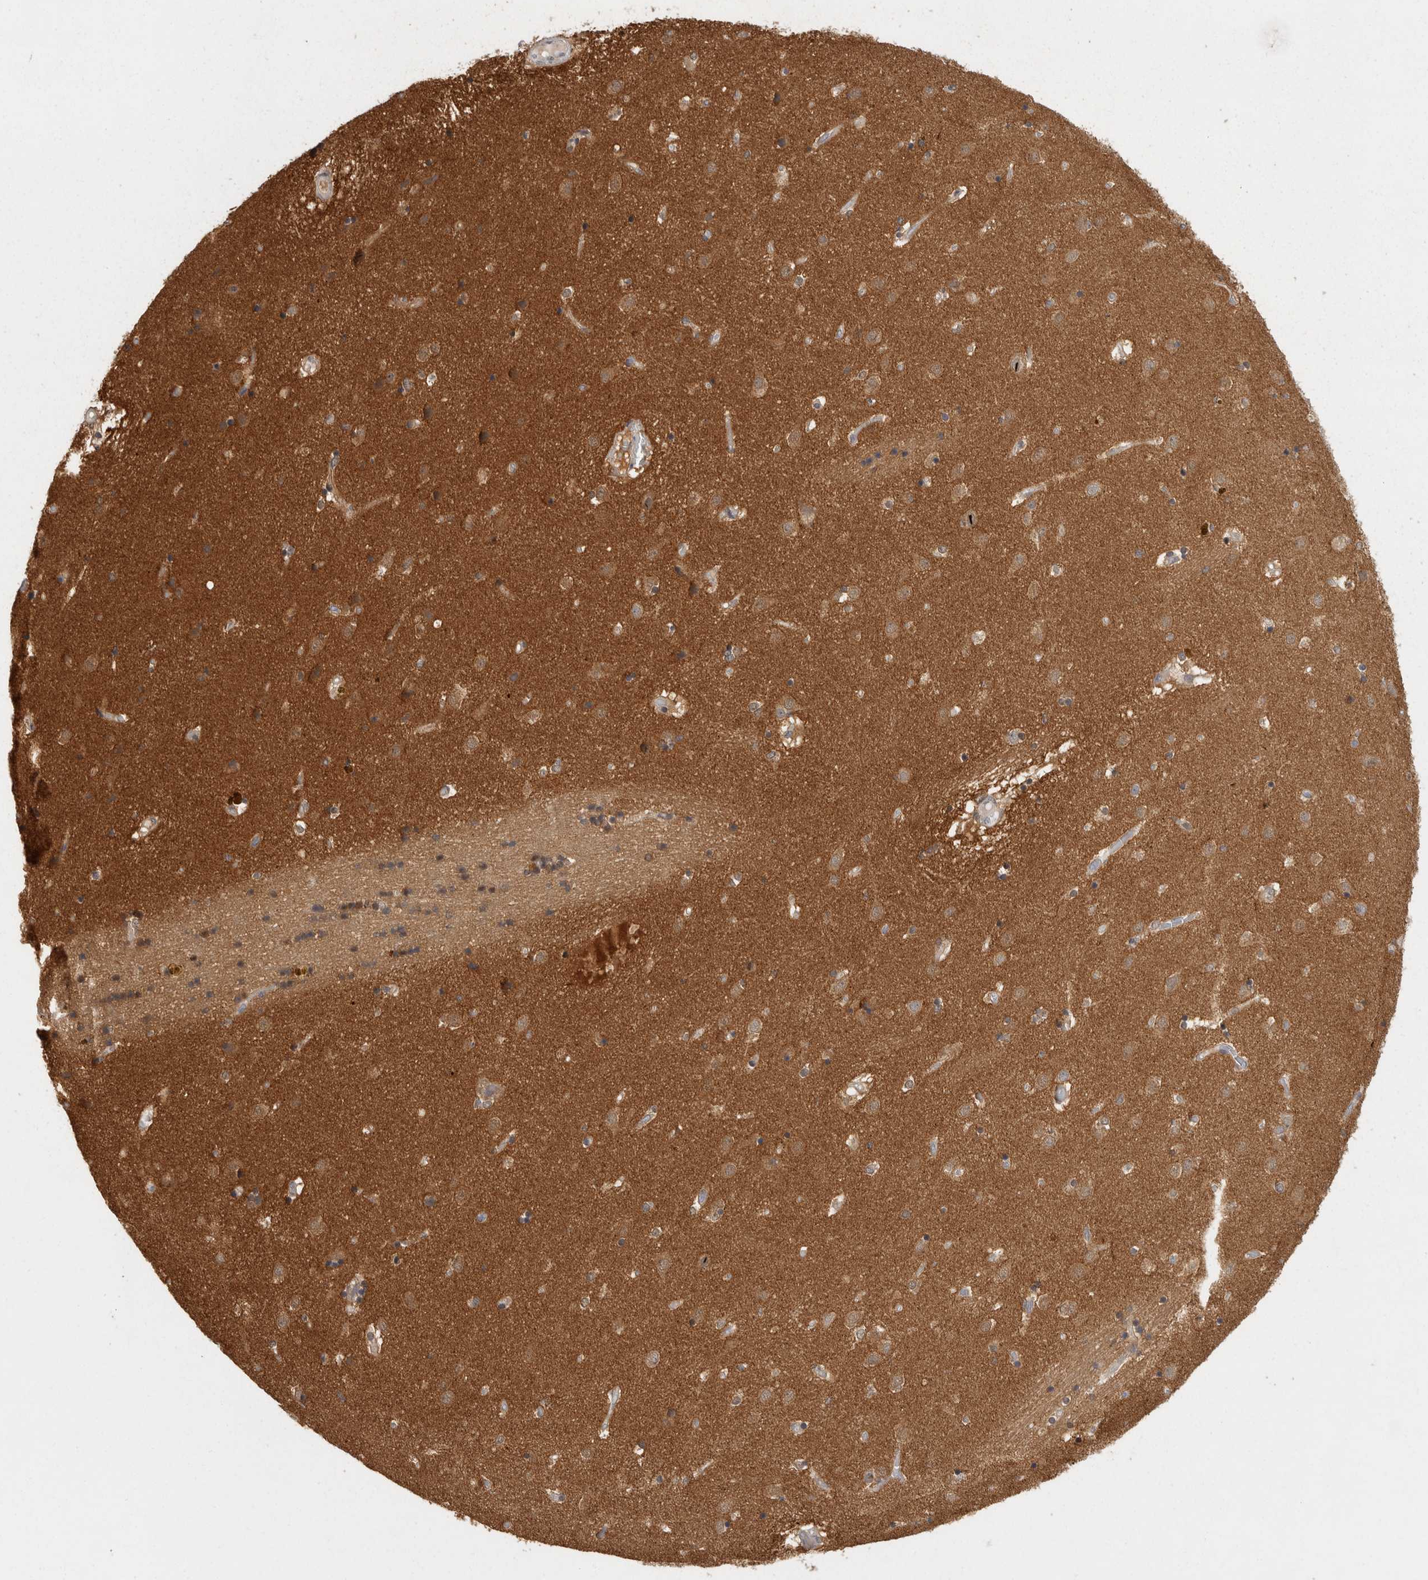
{"staining": {"intensity": "moderate", "quantity": "<25%", "location": "cytoplasmic/membranous"}, "tissue": "caudate", "cell_type": "Glial cells", "image_type": "normal", "snomed": [{"axis": "morphology", "description": "Normal tissue, NOS"}, {"axis": "topography", "description": "Lateral ventricle wall"}], "caption": "This image exhibits IHC staining of unremarkable caudate, with low moderate cytoplasmic/membranous expression in about <25% of glial cells.", "gene": "ACAT2", "patient": {"sex": "male", "age": 70}}